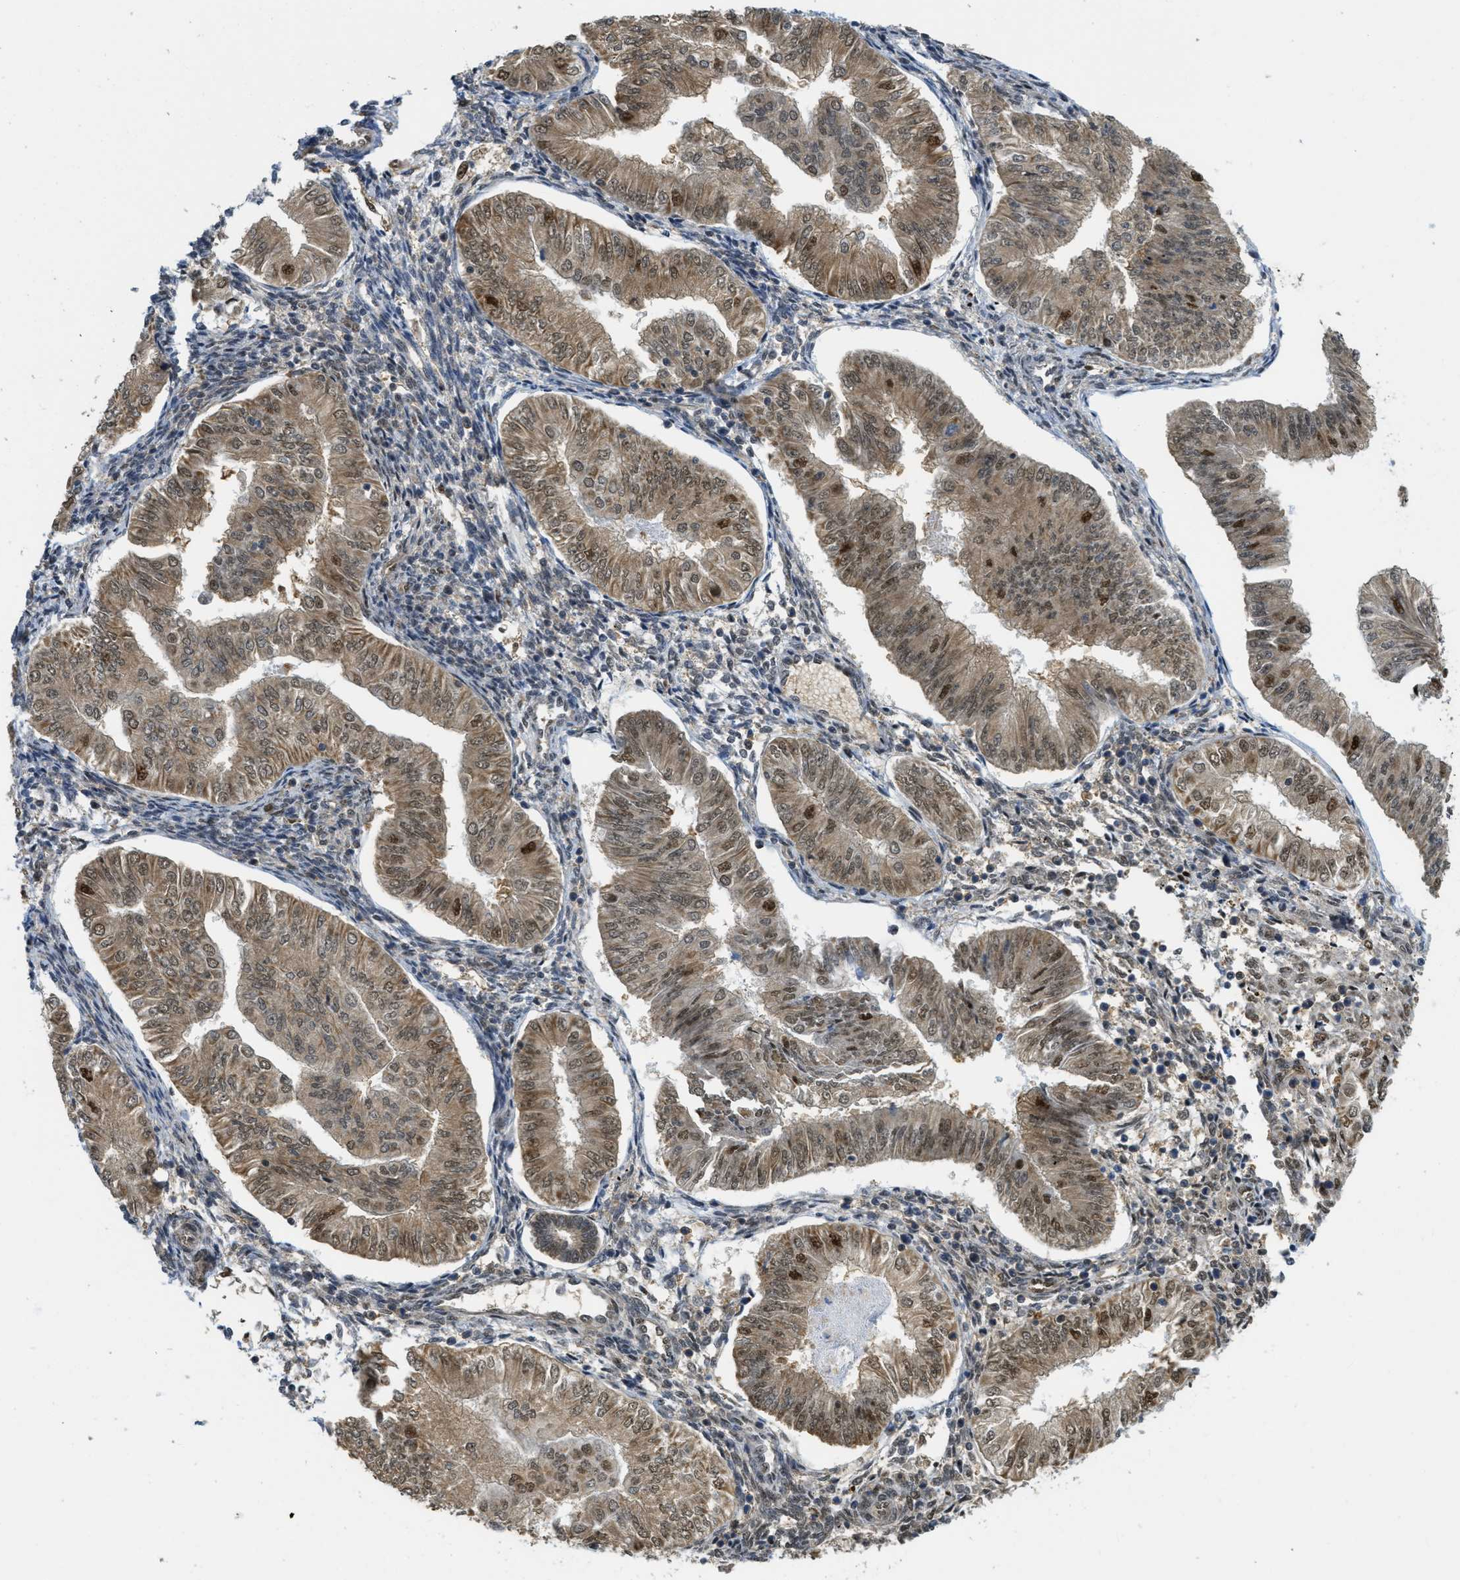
{"staining": {"intensity": "moderate", "quantity": ">75%", "location": "cytoplasmic/membranous,nuclear"}, "tissue": "endometrial cancer", "cell_type": "Tumor cells", "image_type": "cancer", "snomed": [{"axis": "morphology", "description": "Normal tissue, NOS"}, {"axis": "morphology", "description": "Adenocarcinoma, NOS"}, {"axis": "topography", "description": "Endometrium"}], "caption": "A medium amount of moderate cytoplasmic/membranous and nuclear positivity is seen in approximately >75% of tumor cells in endometrial cancer (adenocarcinoma) tissue. Immunohistochemistry stains the protein of interest in brown and the nuclei are stained blue.", "gene": "PSMC5", "patient": {"sex": "female", "age": 53}}